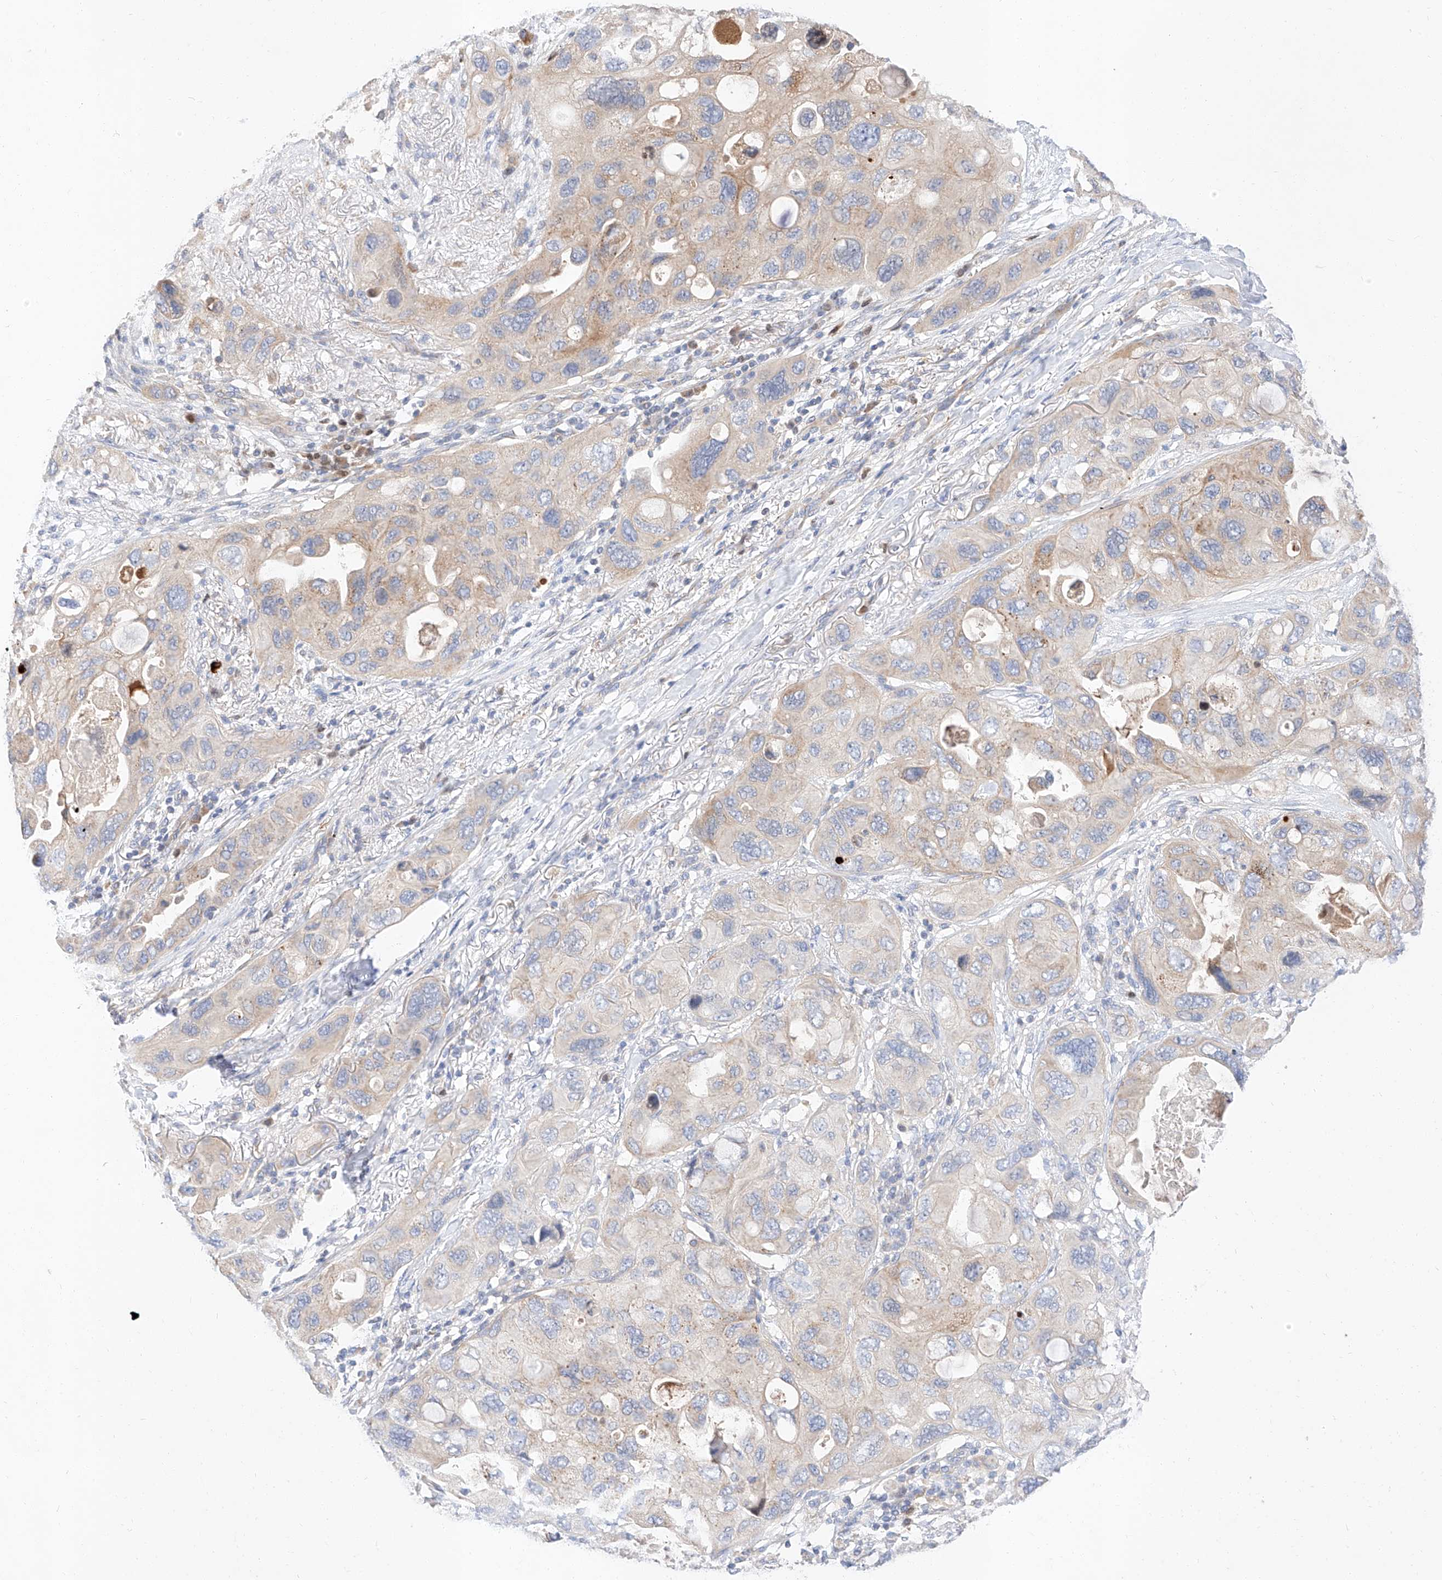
{"staining": {"intensity": "moderate", "quantity": "<25%", "location": "cytoplasmic/membranous"}, "tissue": "lung cancer", "cell_type": "Tumor cells", "image_type": "cancer", "snomed": [{"axis": "morphology", "description": "Squamous cell carcinoma, NOS"}, {"axis": "topography", "description": "Lung"}], "caption": "A high-resolution image shows immunohistochemistry staining of lung squamous cell carcinoma, which demonstrates moderate cytoplasmic/membranous staining in approximately <25% of tumor cells.", "gene": "C6orf118", "patient": {"sex": "female", "age": 73}}